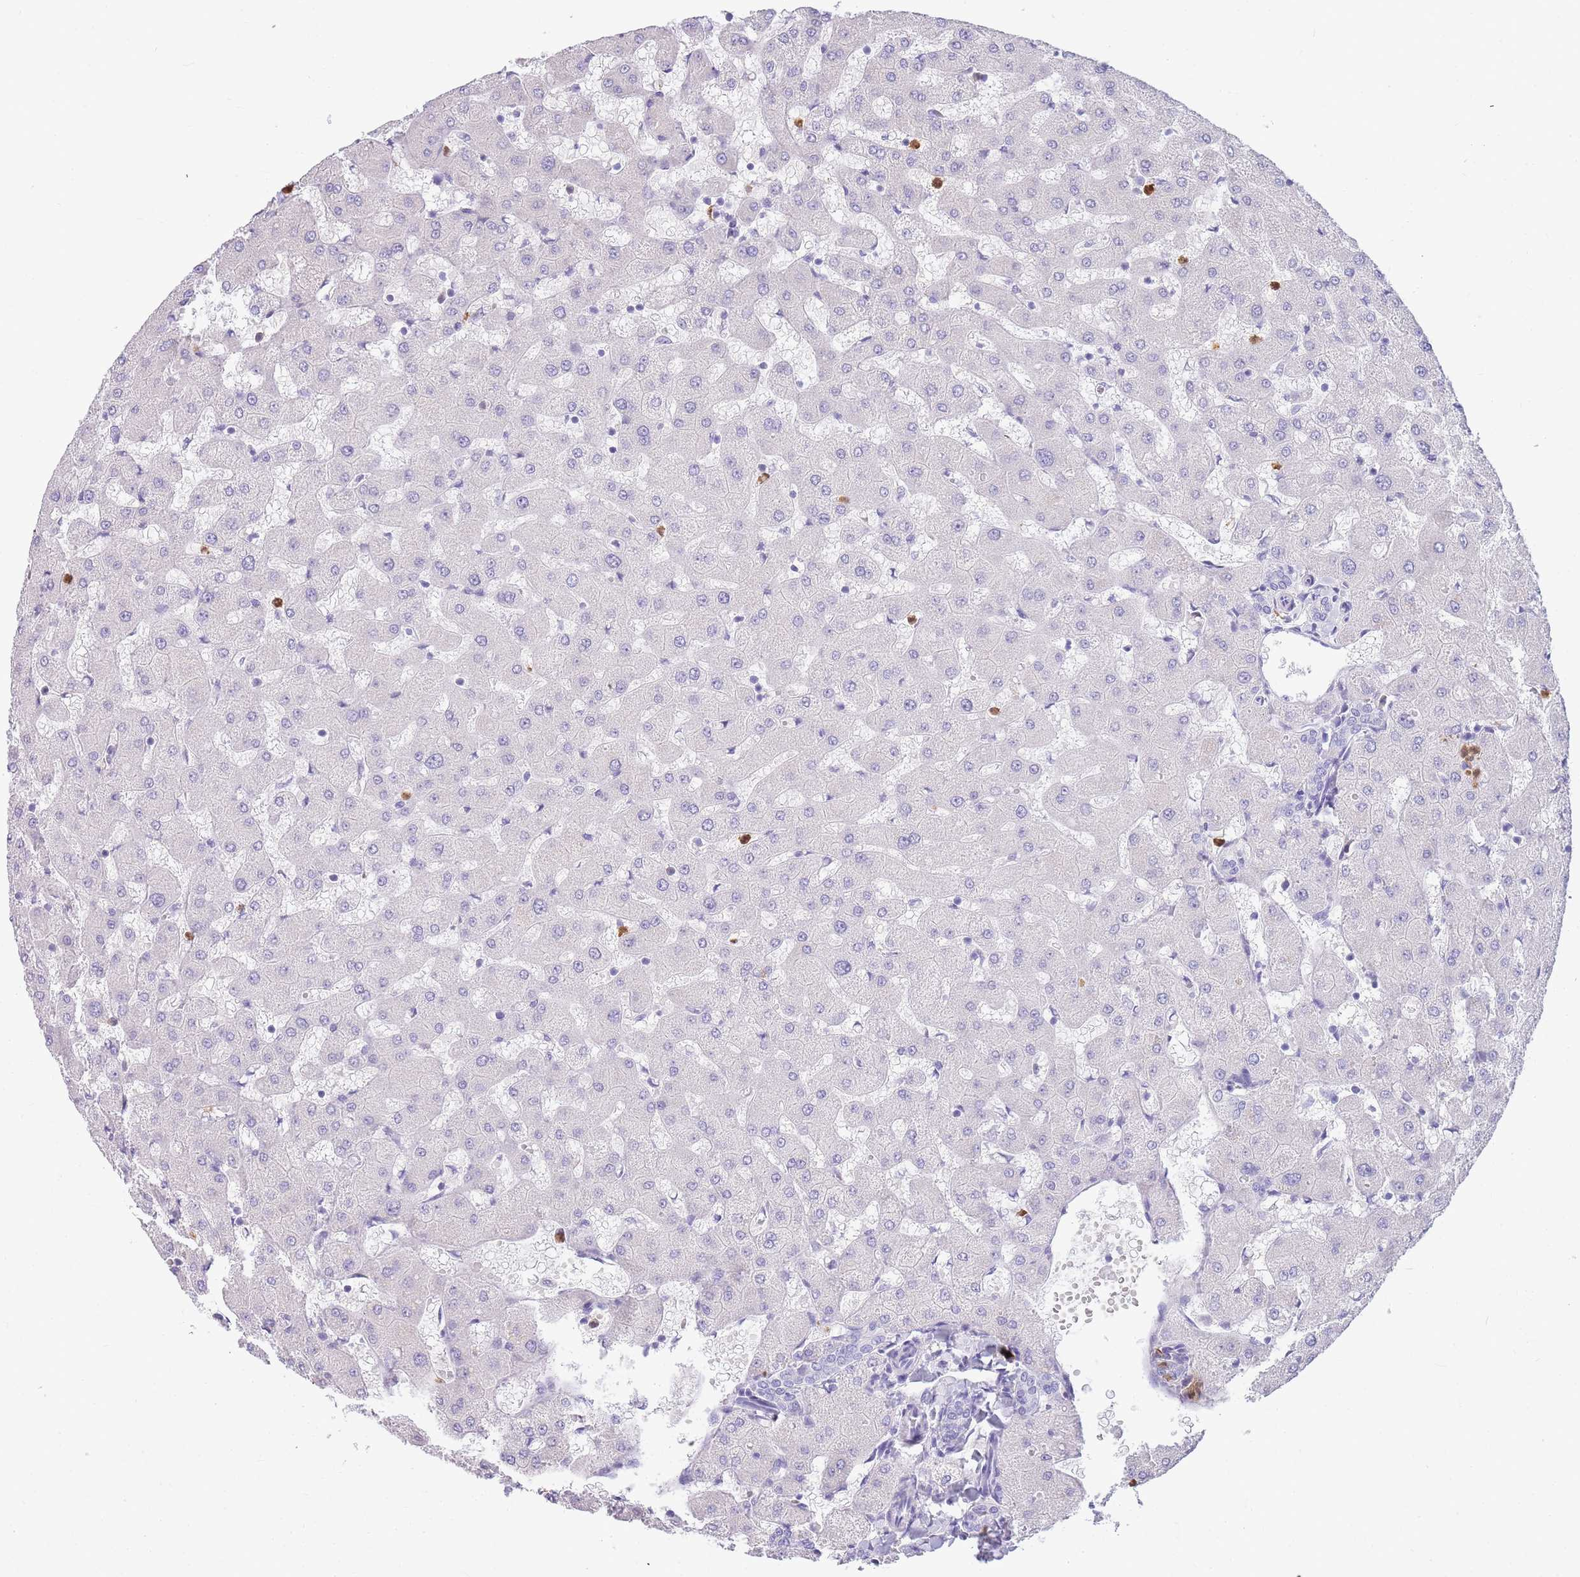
{"staining": {"intensity": "negative", "quantity": "none", "location": "none"}, "tissue": "liver", "cell_type": "Cholangiocytes", "image_type": "normal", "snomed": [{"axis": "morphology", "description": "Normal tissue, NOS"}, {"axis": "topography", "description": "Liver"}], "caption": "Cholangiocytes show no significant positivity in normal liver.", "gene": "TPSAB1", "patient": {"sex": "female", "age": 63}}